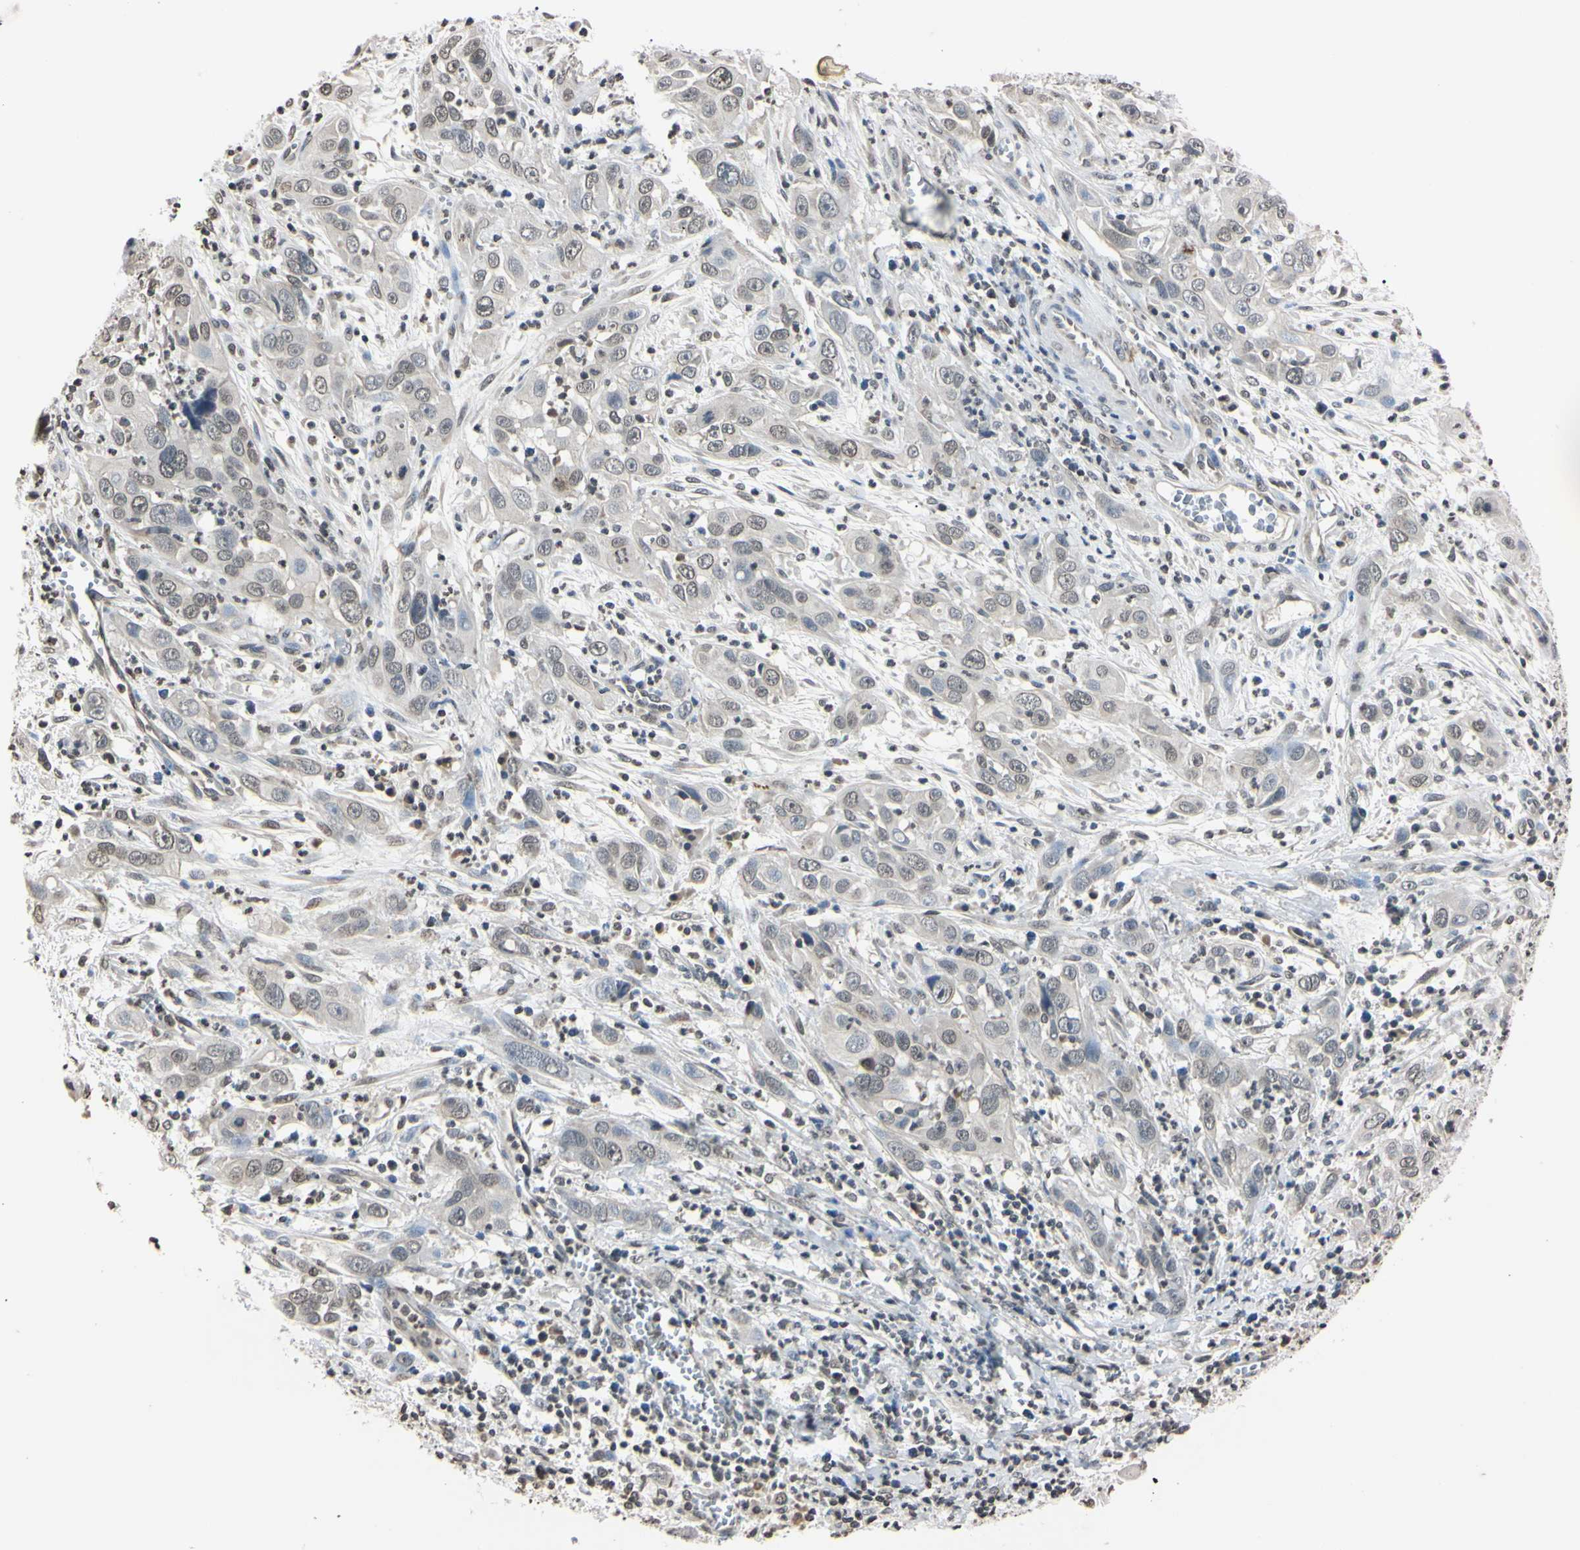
{"staining": {"intensity": "weak", "quantity": "25%-75%", "location": "nuclear"}, "tissue": "cervical cancer", "cell_type": "Tumor cells", "image_type": "cancer", "snomed": [{"axis": "morphology", "description": "Squamous cell carcinoma, NOS"}, {"axis": "topography", "description": "Cervix"}], "caption": "Human cervical cancer stained with a brown dye shows weak nuclear positive positivity in about 25%-75% of tumor cells.", "gene": "CDC45", "patient": {"sex": "female", "age": 32}}